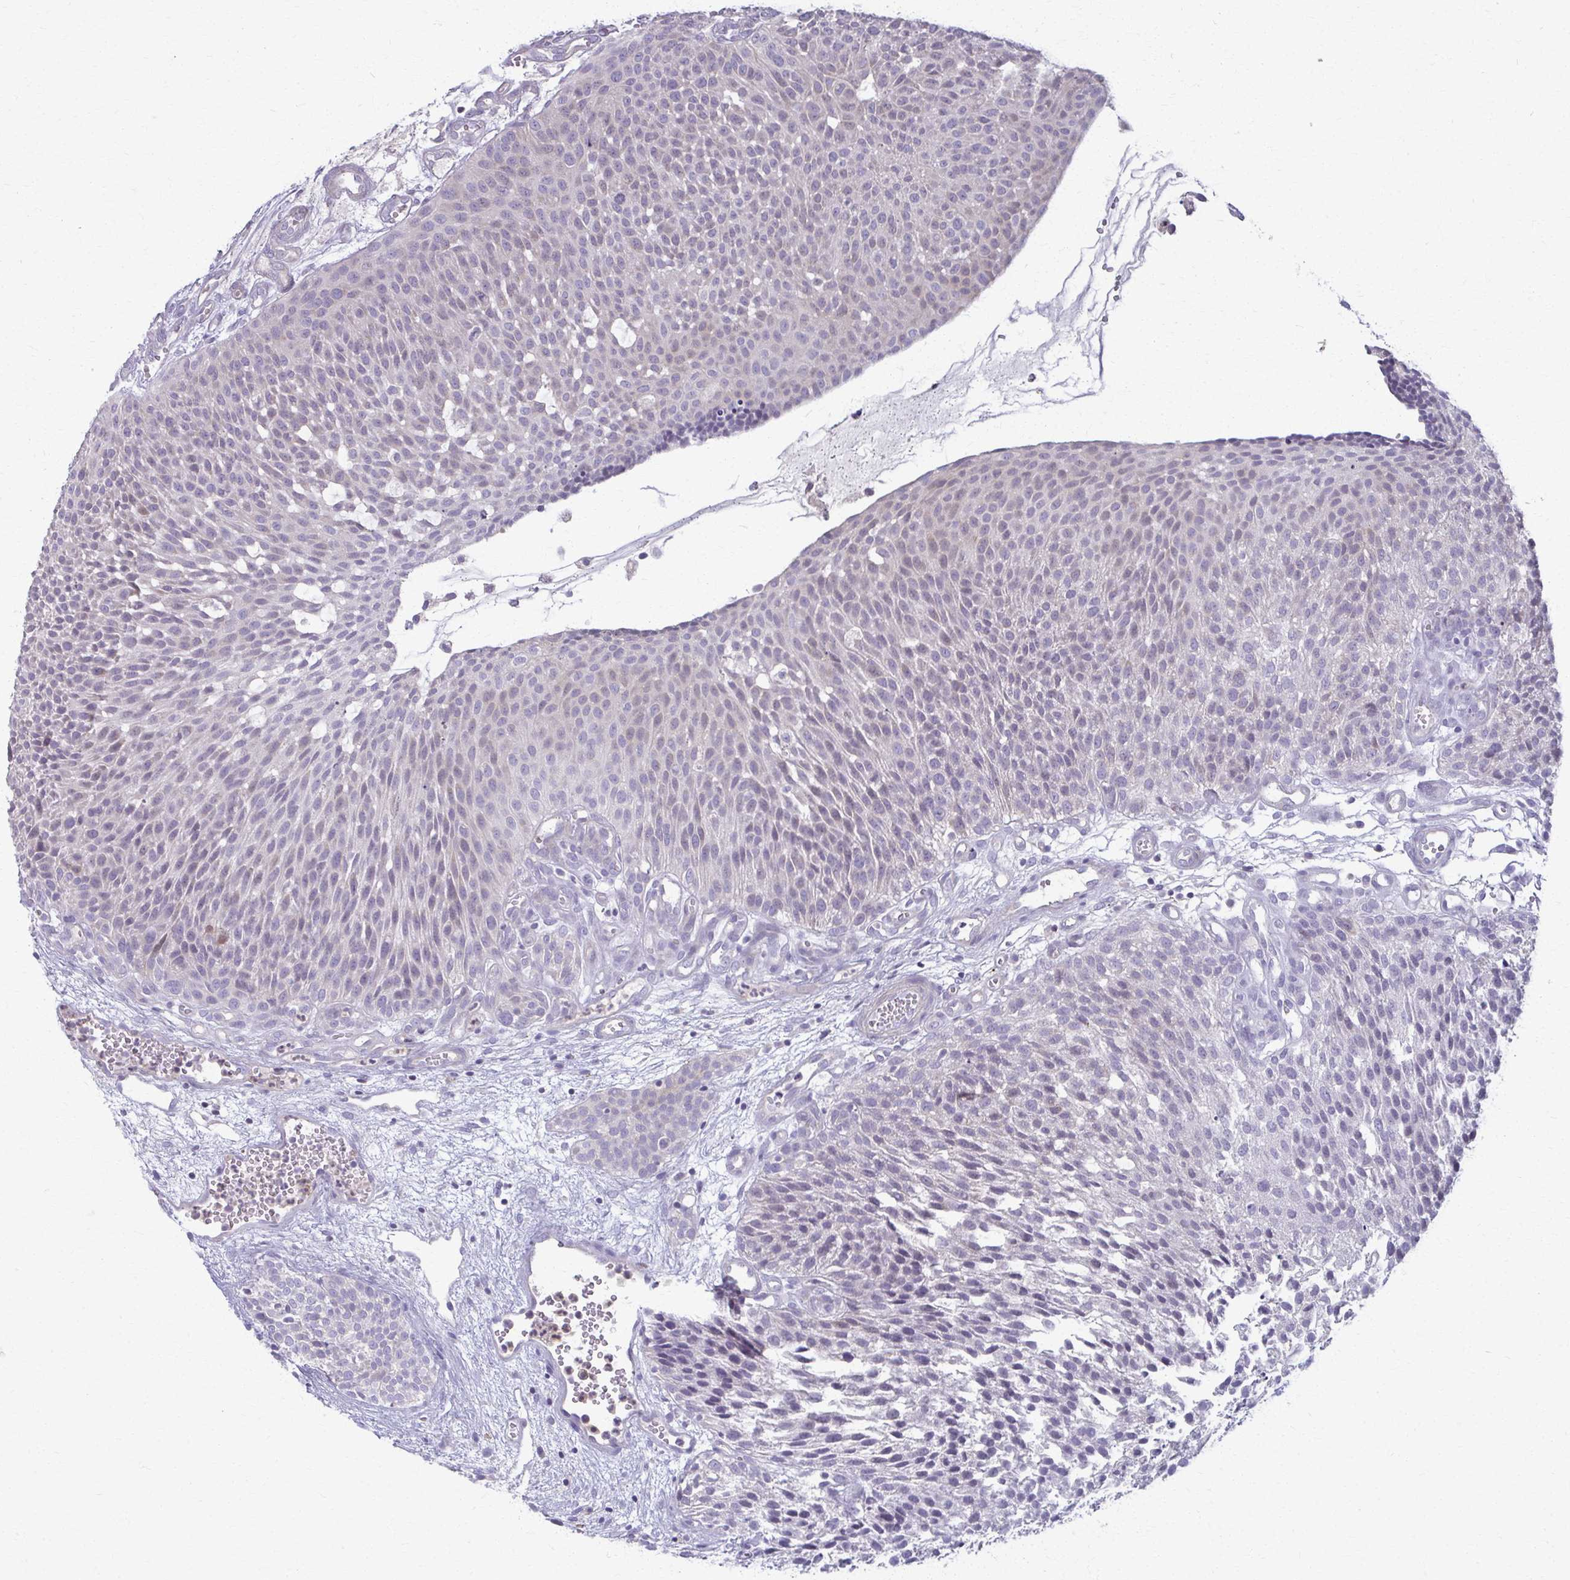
{"staining": {"intensity": "weak", "quantity": "<25%", "location": "cytoplasmic/membranous"}, "tissue": "urothelial cancer", "cell_type": "Tumor cells", "image_type": "cancer", "snomed": [{"axis": "morphology", "description": "Urothelial carcinoma, NOS"}, {"axis": "topography", "description": "Urinary bladder"}], "caption": "High power microscopy photomicrograph of an IHC histopathology image of urothelial cancer, revealing no significant staining in tumor cells.", "gene": "OR4M1", "patient": {"sex": "male", "age": 84}}